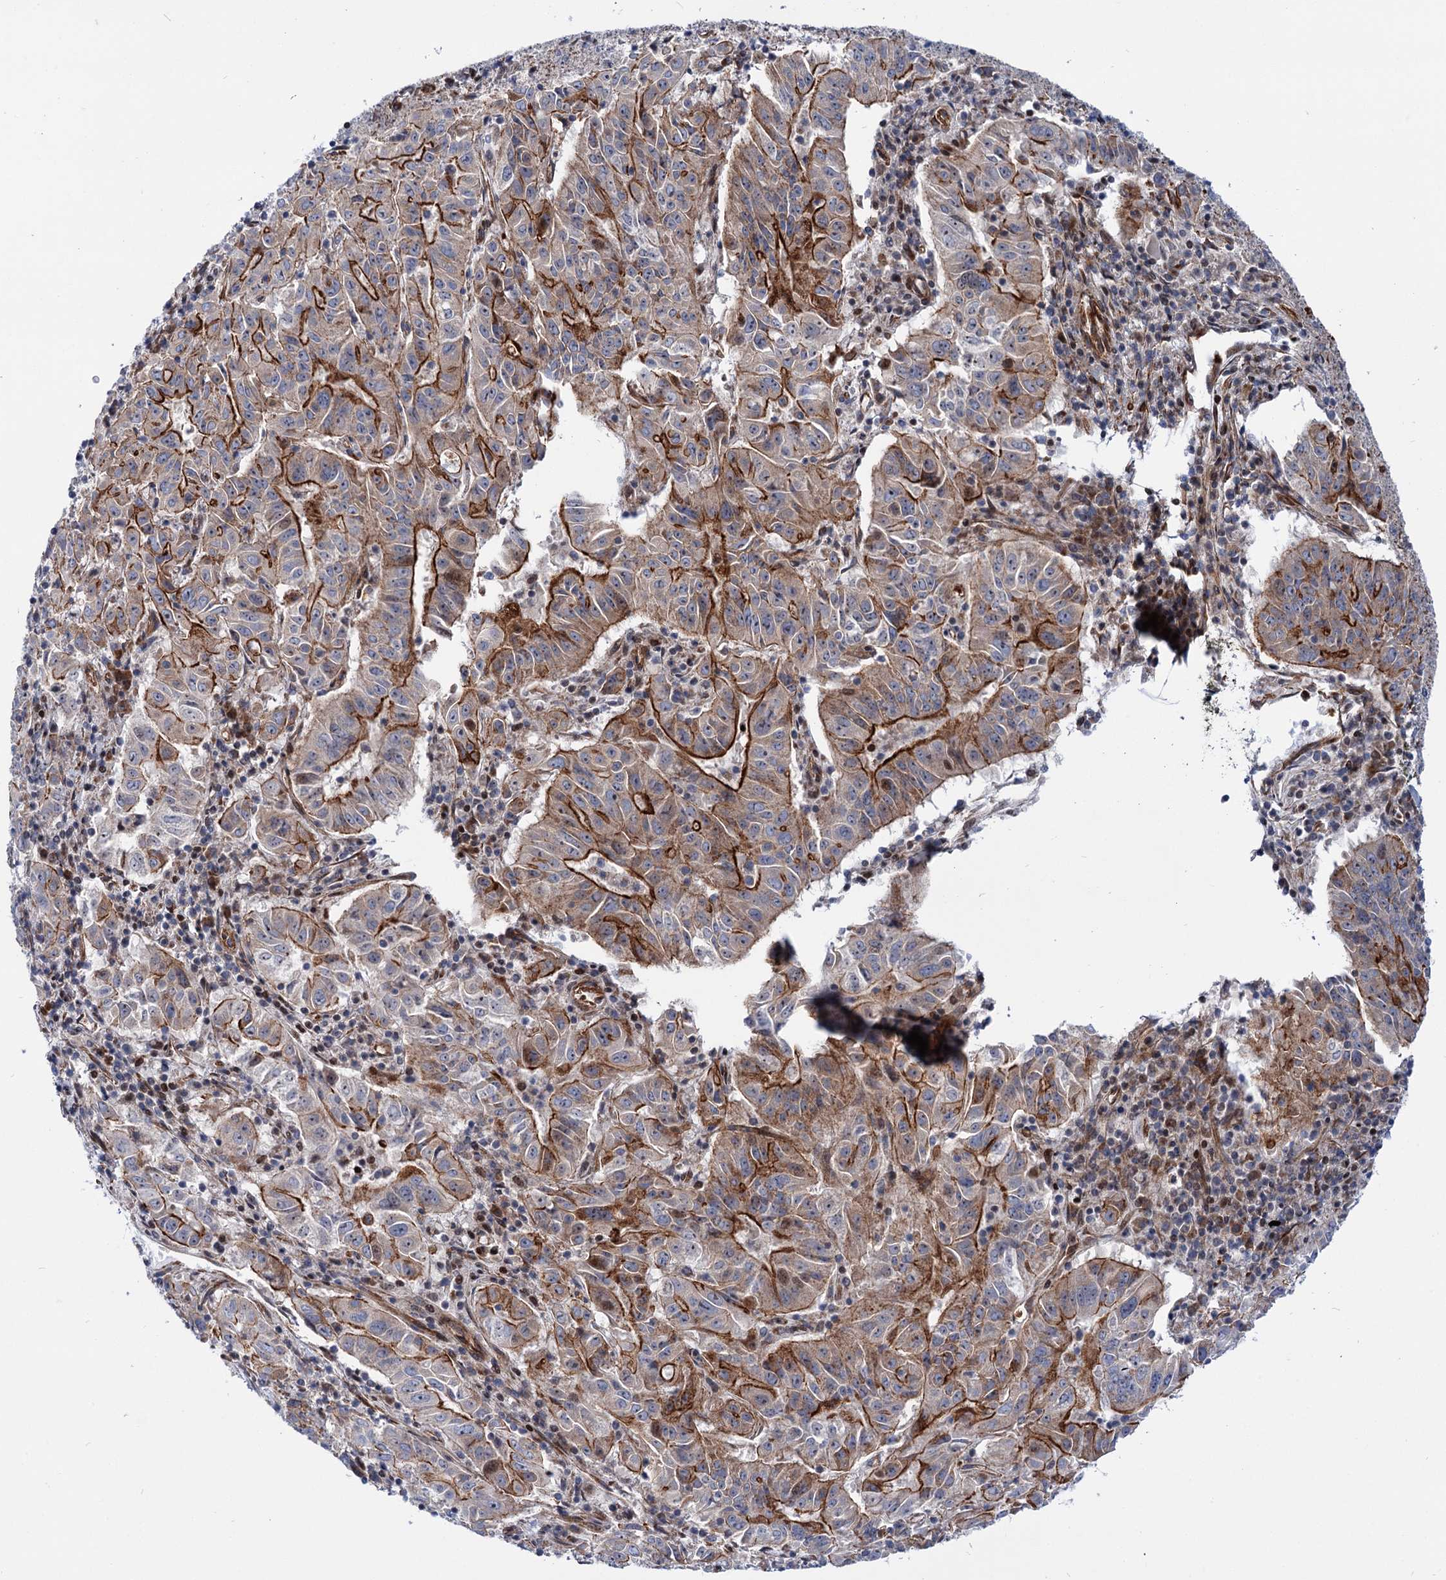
{"staining": {"intensity": "strong", "quantity": "25%-75%", "location": "cytoplasmic/membranous"}, "tissue": "pancreatic cancer", "cell_type": "Tumor cells", "image_type": "cancer", "snomed": [{"axis": "morphology", "description": "Adenocarcinoma, NOS"}, {"axis": "topography", "description": "Pancreas"}], "caption": "Pancreatic adenocarcinoma tissue displays strong cytoplasmic/membranous positivity in approximately 25%-75% of tumor cells, visualized by immunohistochemistry. (Brightfield microscopy of DAB IHC at high magnification).", "gene": "THAP9", "patient": {"sex": "male", "age": 63}}